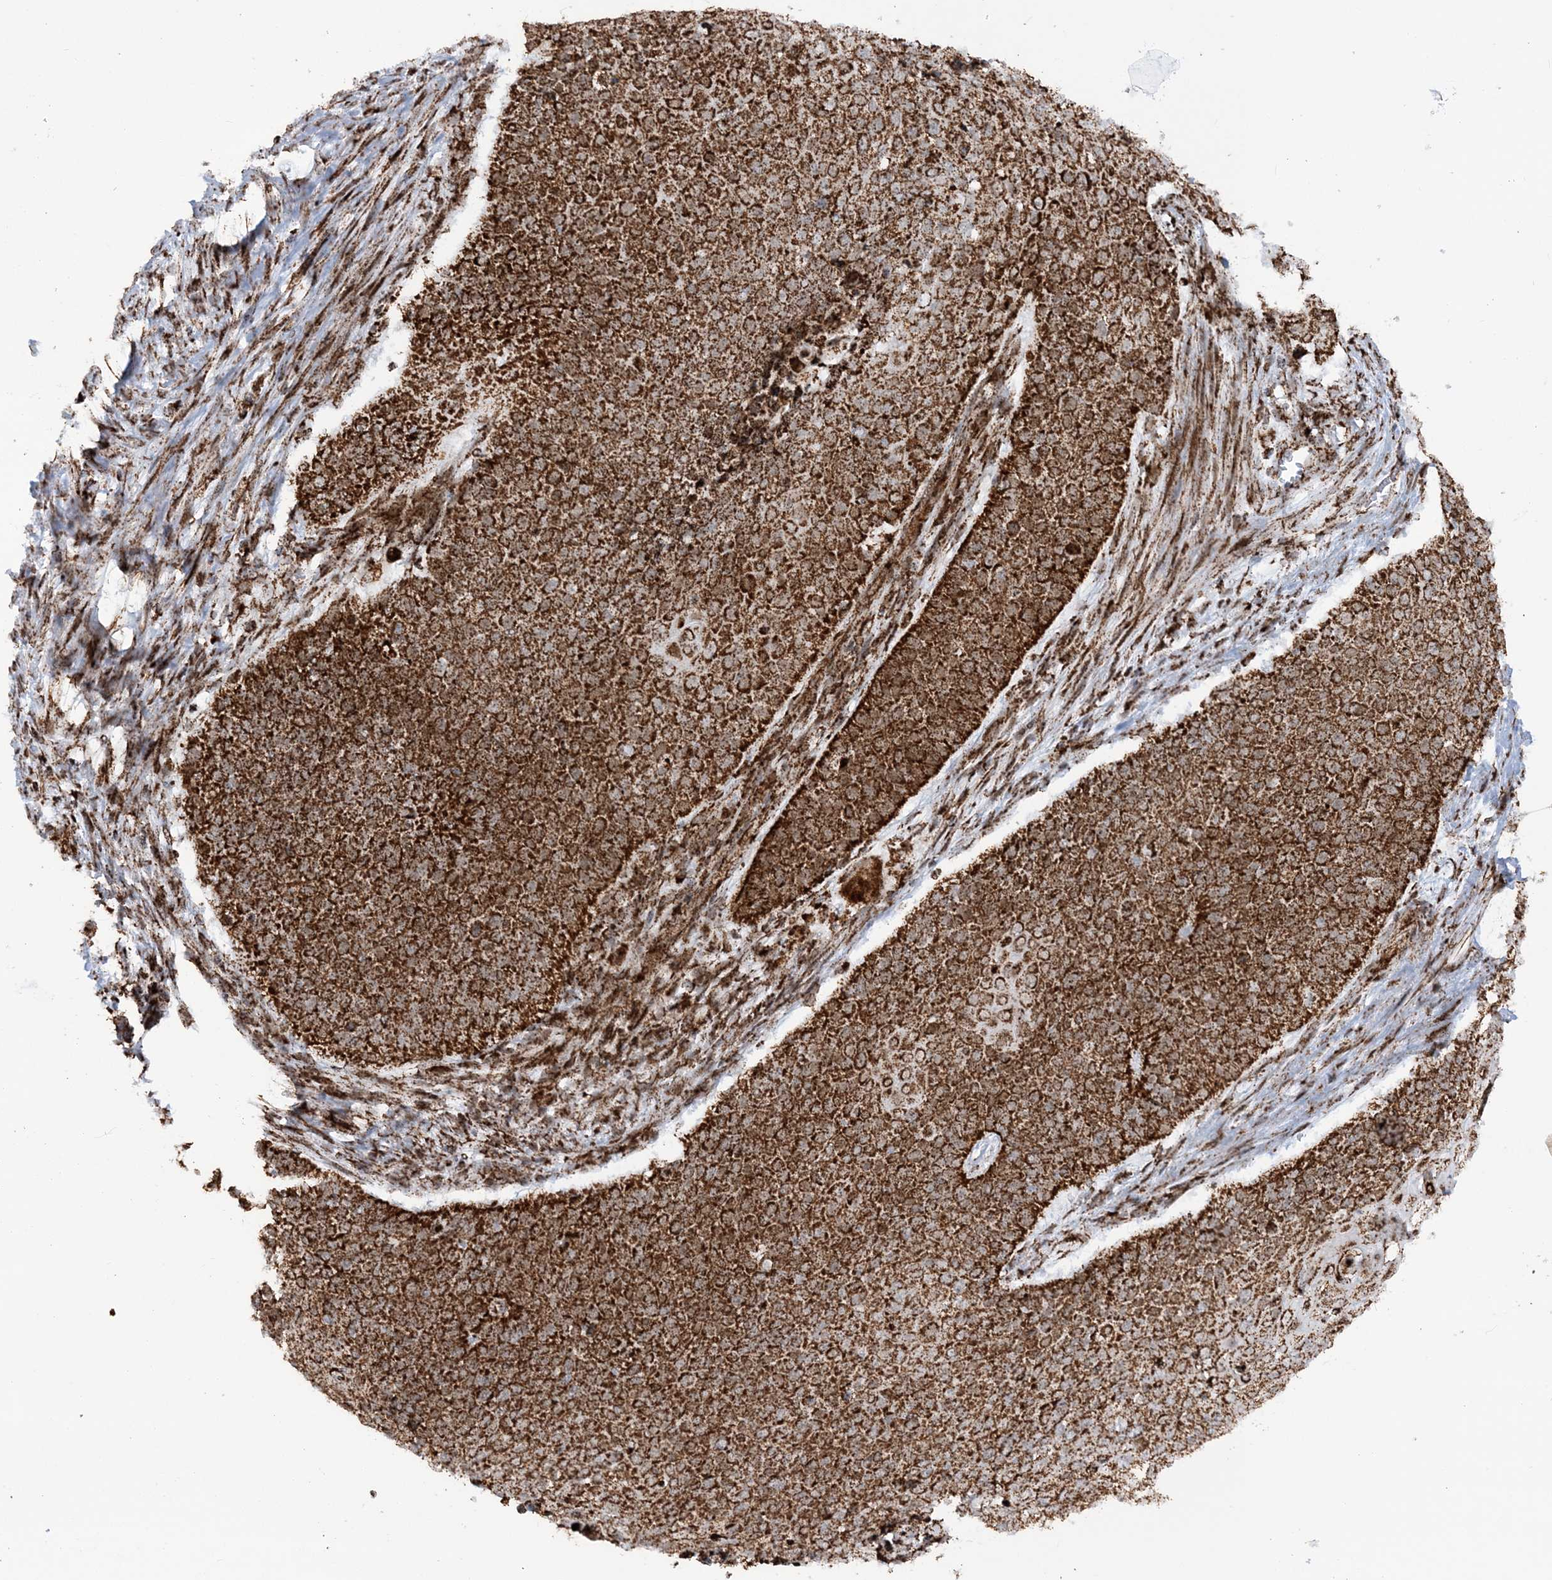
{"staining": {"intensity": "strong", "quantity": ">75%", "location": "cytoplasmic/membranous"}, "tissue": "cervical cancer", "cell_type": "Tumor cells", "image_type": "cancer", "snomed": [{"axis": "morphology", "description": "Squamous cell carcinoma, NOS"}, {"axis": "topography", "description": "Cervix"}], "caption": "DAB immunohistochemical staining of human cervical cancer (squamous cell carcinoma) reveals strong cytoplasmic/membranous protein staining in approximately >75% of tumor cells. The staining was performed using DAB to visualize the protein expression in brown, while the nuclei were stained in blue with hematoxylin (Magnification: 20x).", "gene": "CRY2", "patient": {"sex": "female", "age": 39}}